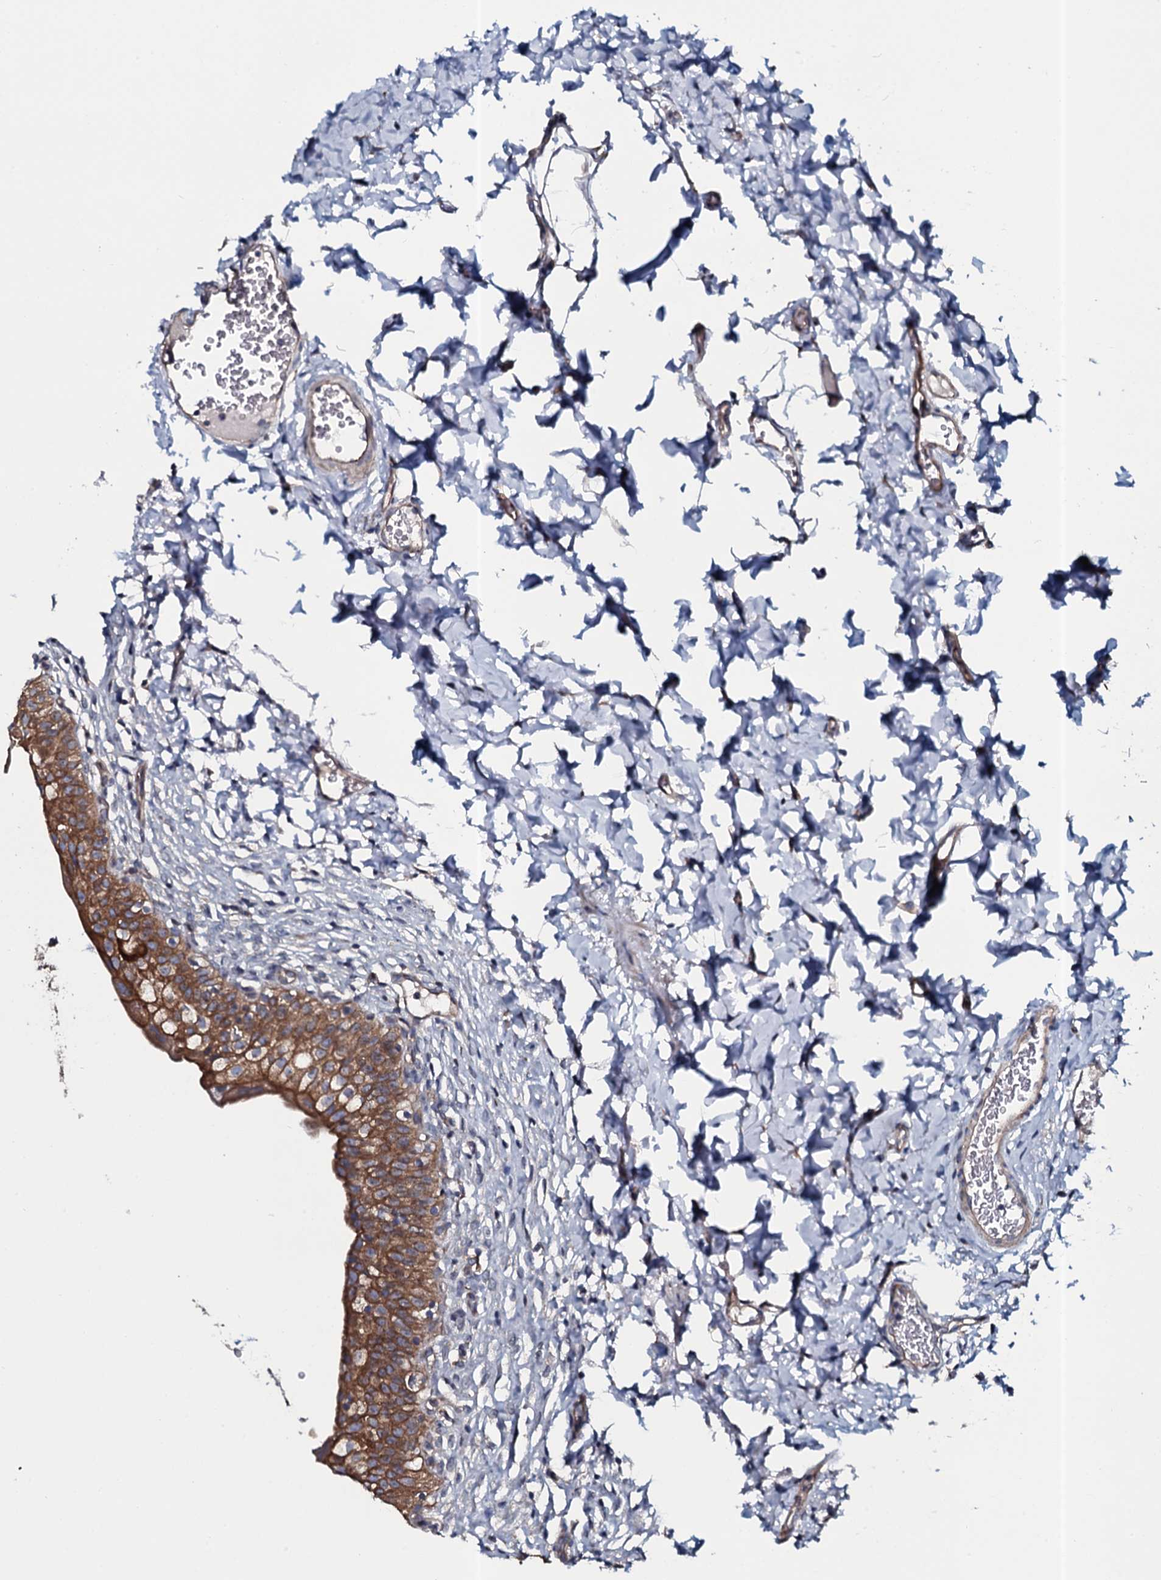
{"staining": {"intensity": "moderate", "quantity": ">75%", "location": "cytoplasmic/membranous"}, "tissue": "urinary bladder", "cell_type": "Urothelial cells", "image_type": "normal", "snomed": [{"axis": "morphology", "description": "Normal tissue, NOS"}, {"axis": "topography", "description": "Urinary bladder"}], "caption": "Human urinary bladder stained for a protein (brown) shows moderate cytoplasmic/membranous positive staining in approximately >75% of urothelial cells.", "gene": "TMEM151A", "patient": {"sex": "male", "age": 55}}